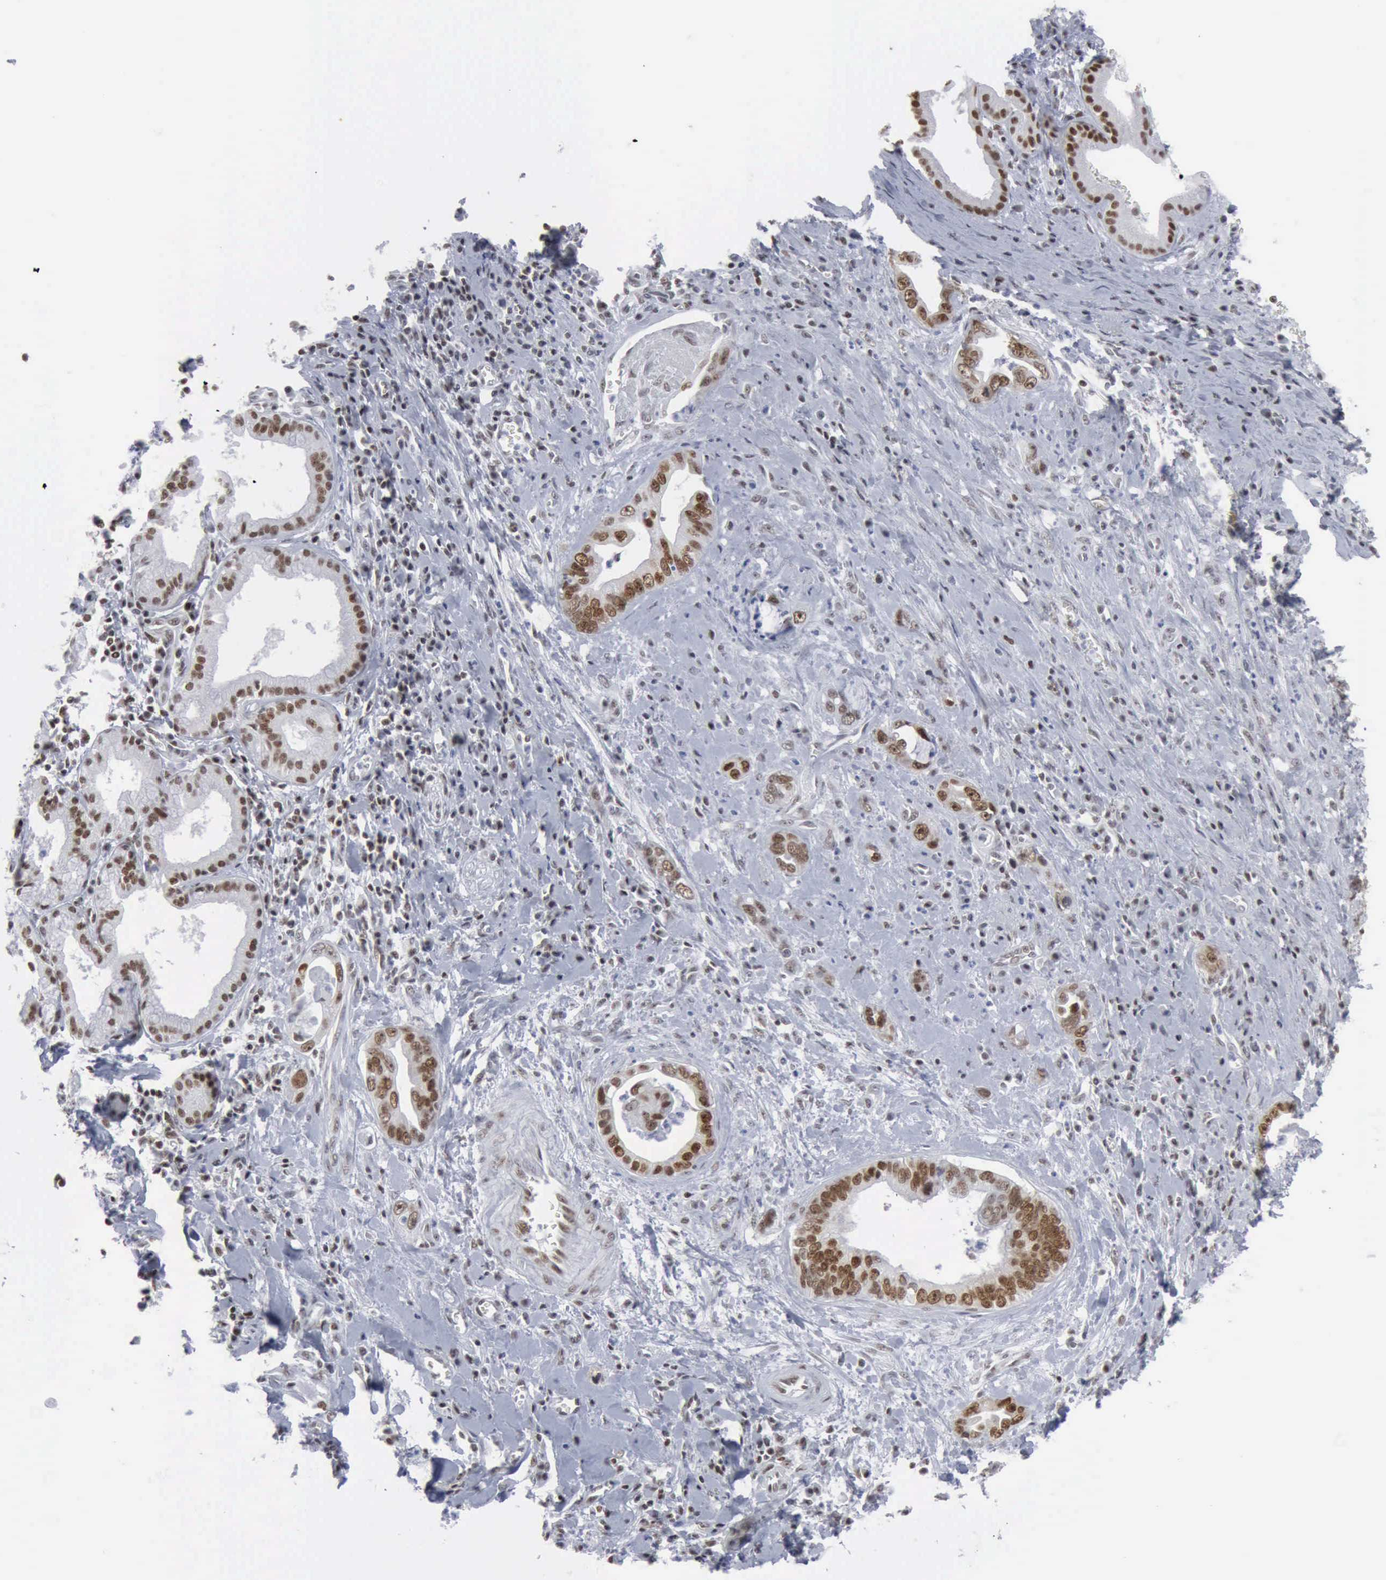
{"staining": {"intensity": "strong", "quantity": ">75%", "location": "nuclear"}, "tissue": "pancreatic cancer", "cell_type": "Tumor cells", "image_type": "cancer", "snomed": [{"axis": "morphology", "description": "Adenocarcinoma, NOS"}, {"axis": "topography", "description": "Pancreas"}], "caption": "The image reveals a brown stain indicating the presence of a protein in the nuclear of tumor cells in adenocarcinoma (pancreatic).", "gene": "XPA", "patient": {"sex": "male", "age": 69}}